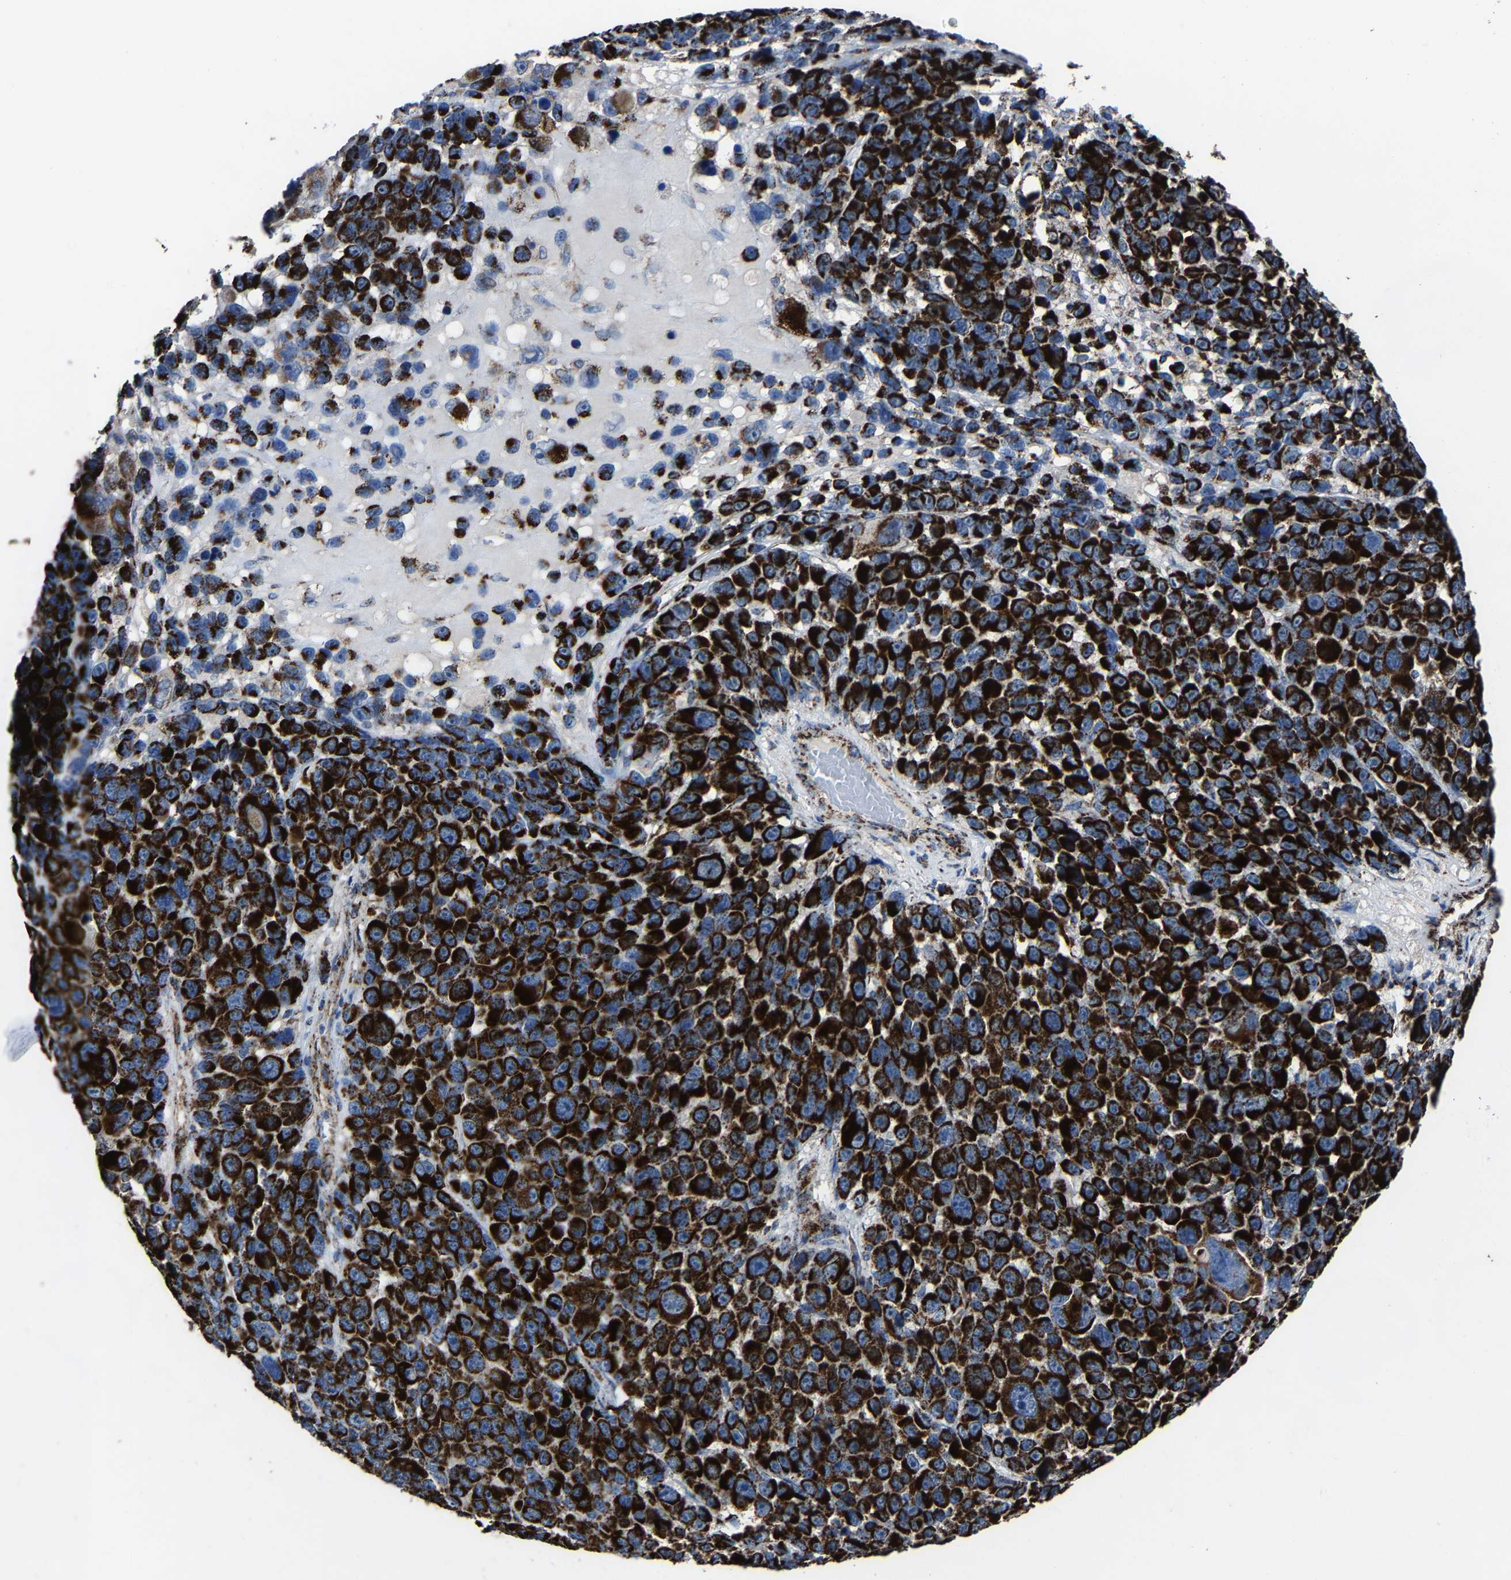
{"staining": {"intensity": "strong", "quantity": ">75%", "location": "cytoplasmic/membranous"}, "tissue": "melanoma", "cell_type": "Tumor cells", "image_type": "cancer", "snomed": [{"axis": "morphology", "description": "Malignant melanoma, NOS"}, {"axis": "topography", "description": "Skin"}], "caption": "Human malignant melanoma stained for a protein (brown) reveals strong cytoplasmic/membranous positive staining in about >75% of tumor cells.", "gene": "NDUFV3", "patient": {"sex": "male", "age": 53}}